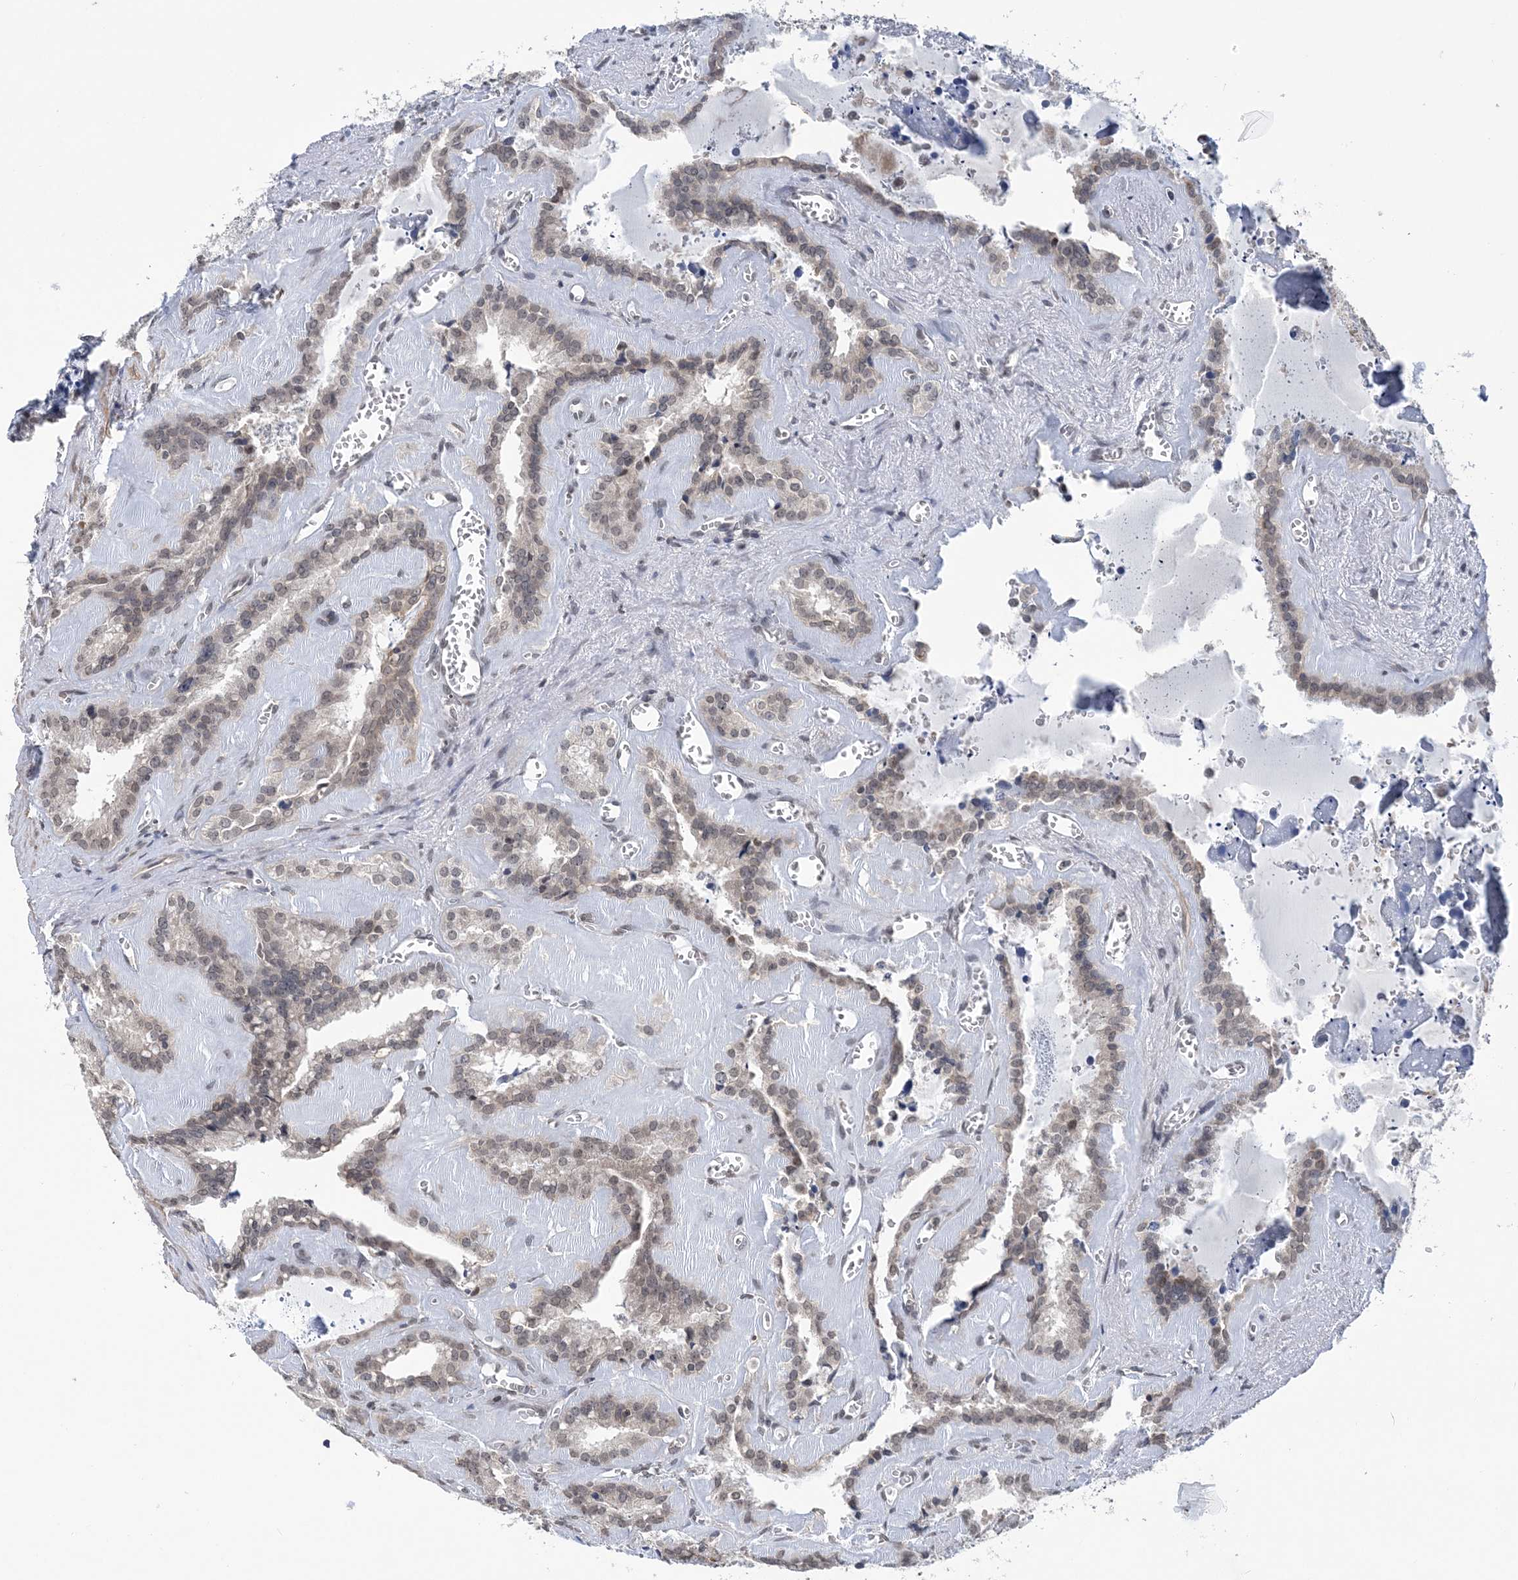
{"staining": {"intensity": "weak", "quantity": "25%-75%", "location": "nuclear"}, "tissue": "seminal vesicle", "cell_type": "Glandular cells", "image_type": "normal", "snomed": [{"axis": "morphology", "description": "Normal tissue, NOS"}, {"axis": "topography", "description": "Prostate"}, {"axis": "topography", "description": "Seminal veicle"}], "caption": "Glandular cells display low levels of weak nuclear staining in approximately 25%-75% of cells in normal seminal vesicle.", "gene": "CCDC152", "patient": {"sex": "male", "age": 59}}